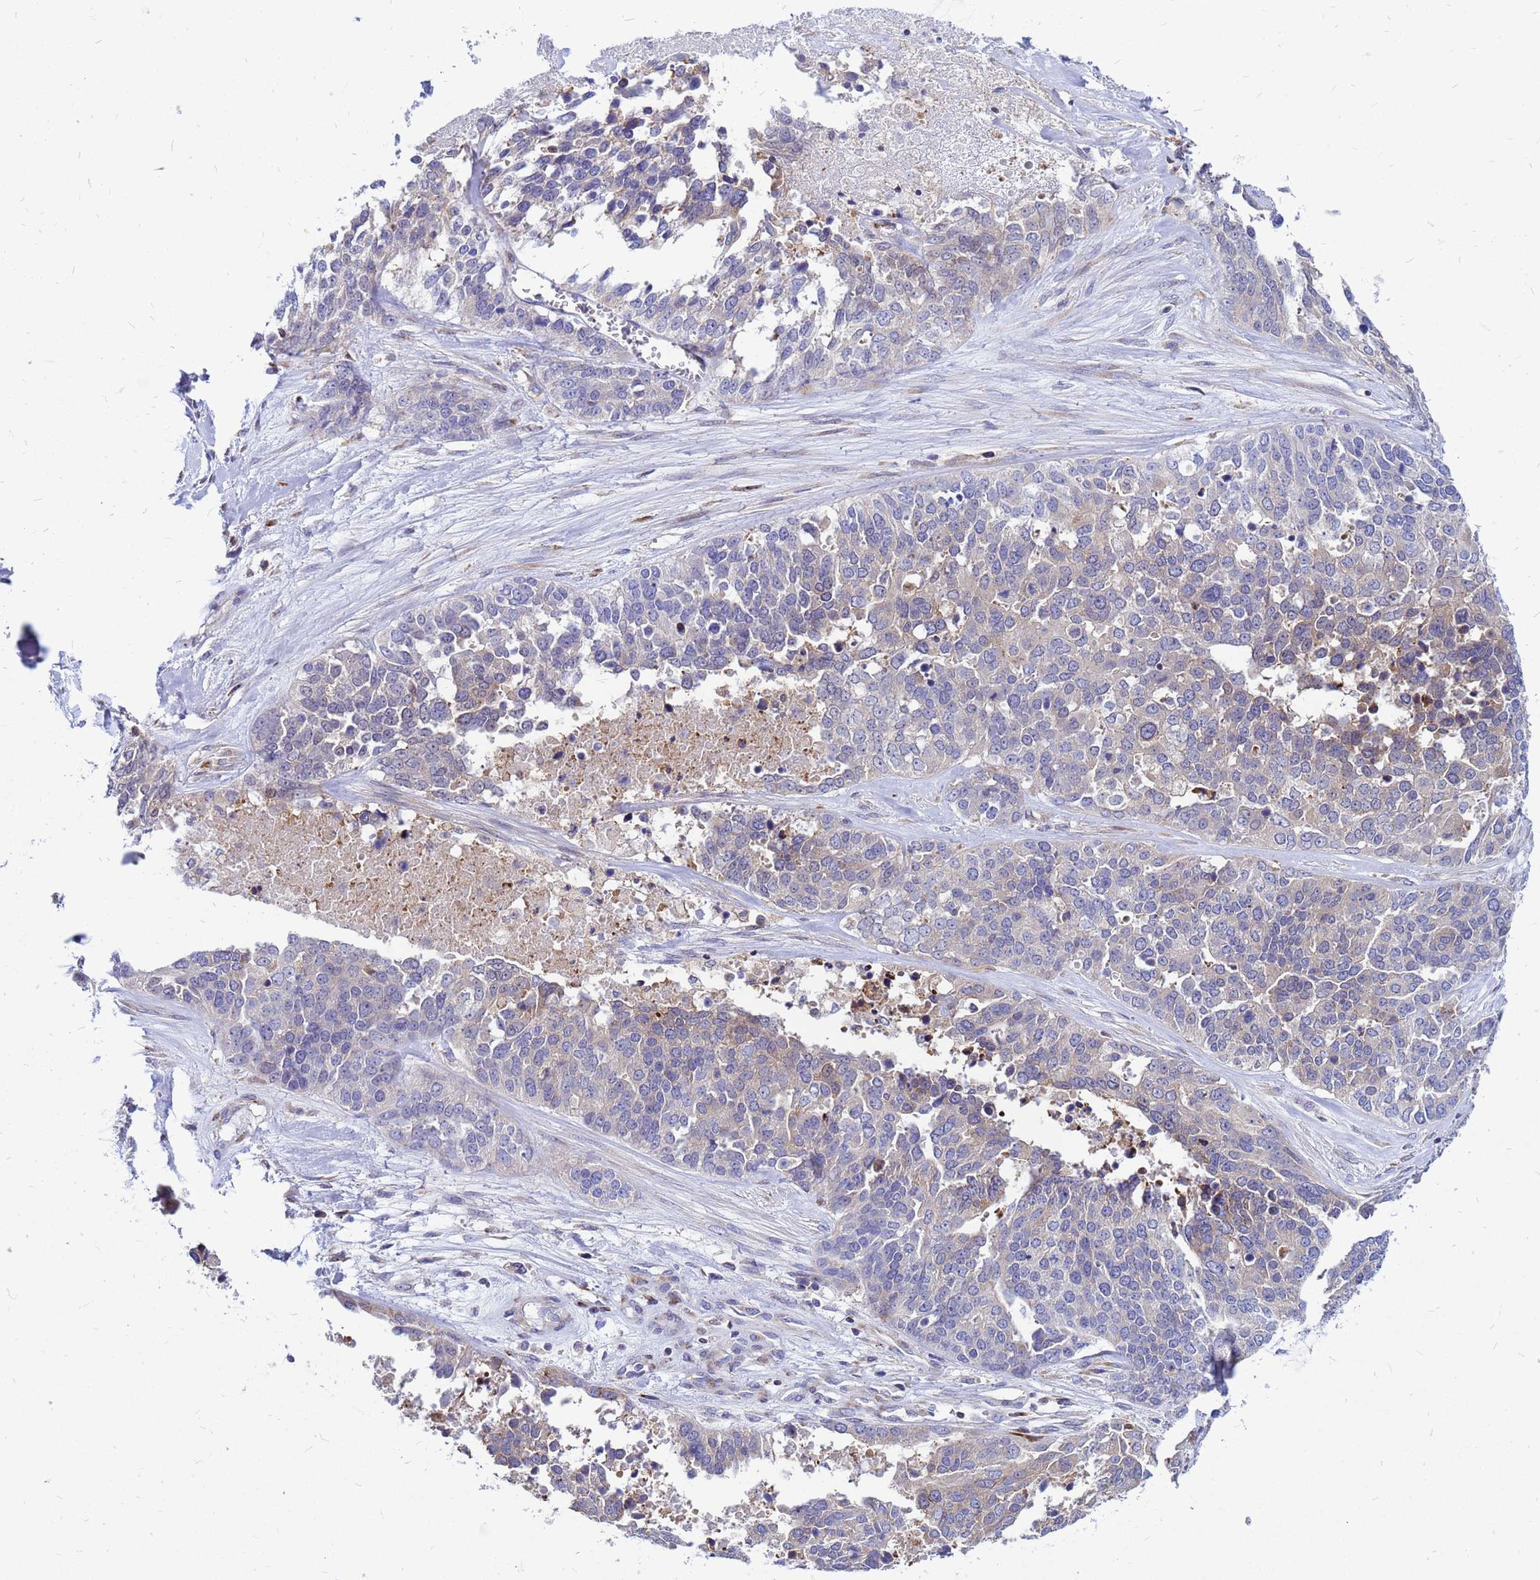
{"staining": {"intensity": "negative", "quantity": "none", "location": "none"}, "tissue": "ovarian cancer", "cell_type": "Tumor cells", "image_type": "cancer", "snomed": [{"axis": "morphology", "description": "Cystadenocarcinoma, serous, NOS"}, {"axis": "topography", "description": "Ovary"}], "caption": "An image of human ovarian serous cystadenocarcinoma is negative for staining in tumor cells.", "gene": "FHIP1A", "patient": {"sex": "female", "age": 44}}